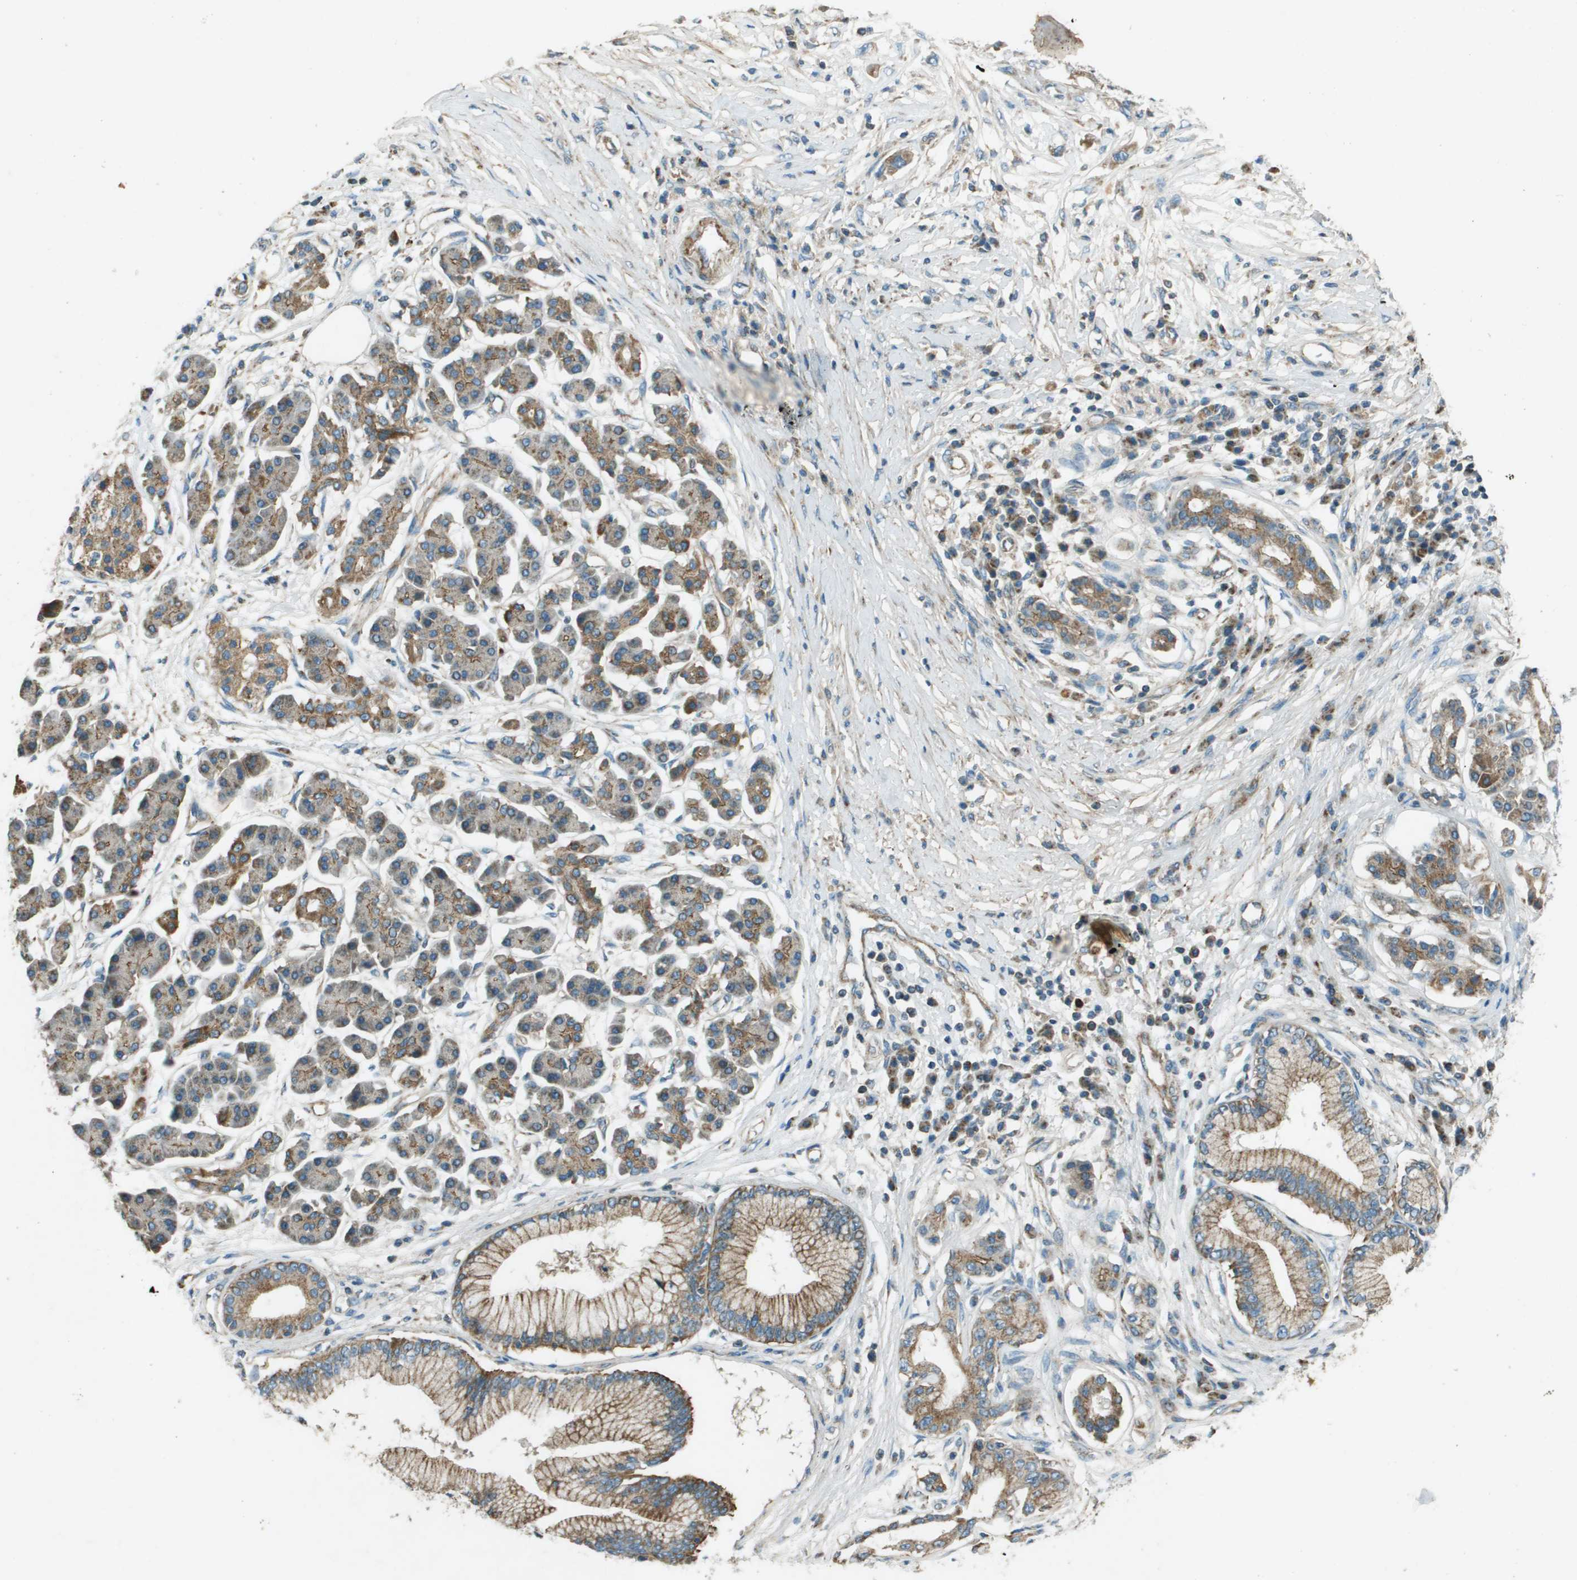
{"staining": {"intensity": "moderate", "quantity": ">75%", "location": "cytoplasmic/membranous"}, "tissue": "pancreatic cancer", "cell_type": "Tumor cells", "image_type": "cancer", "snomed": [{"axis": "morphology", "description": "Adenocarcinoma, NOS"}, {"axis": "topography", "description": "Pancreas"}], "caption": "Approximately >75% of tumor cells in human pancreatic cancer display moderate cytoplasmic/membranous protein positivity as visualized by brown immunohistochemical staining.", "gene": "MIGA1", "patient": {"sex": "male", "age": 77}}